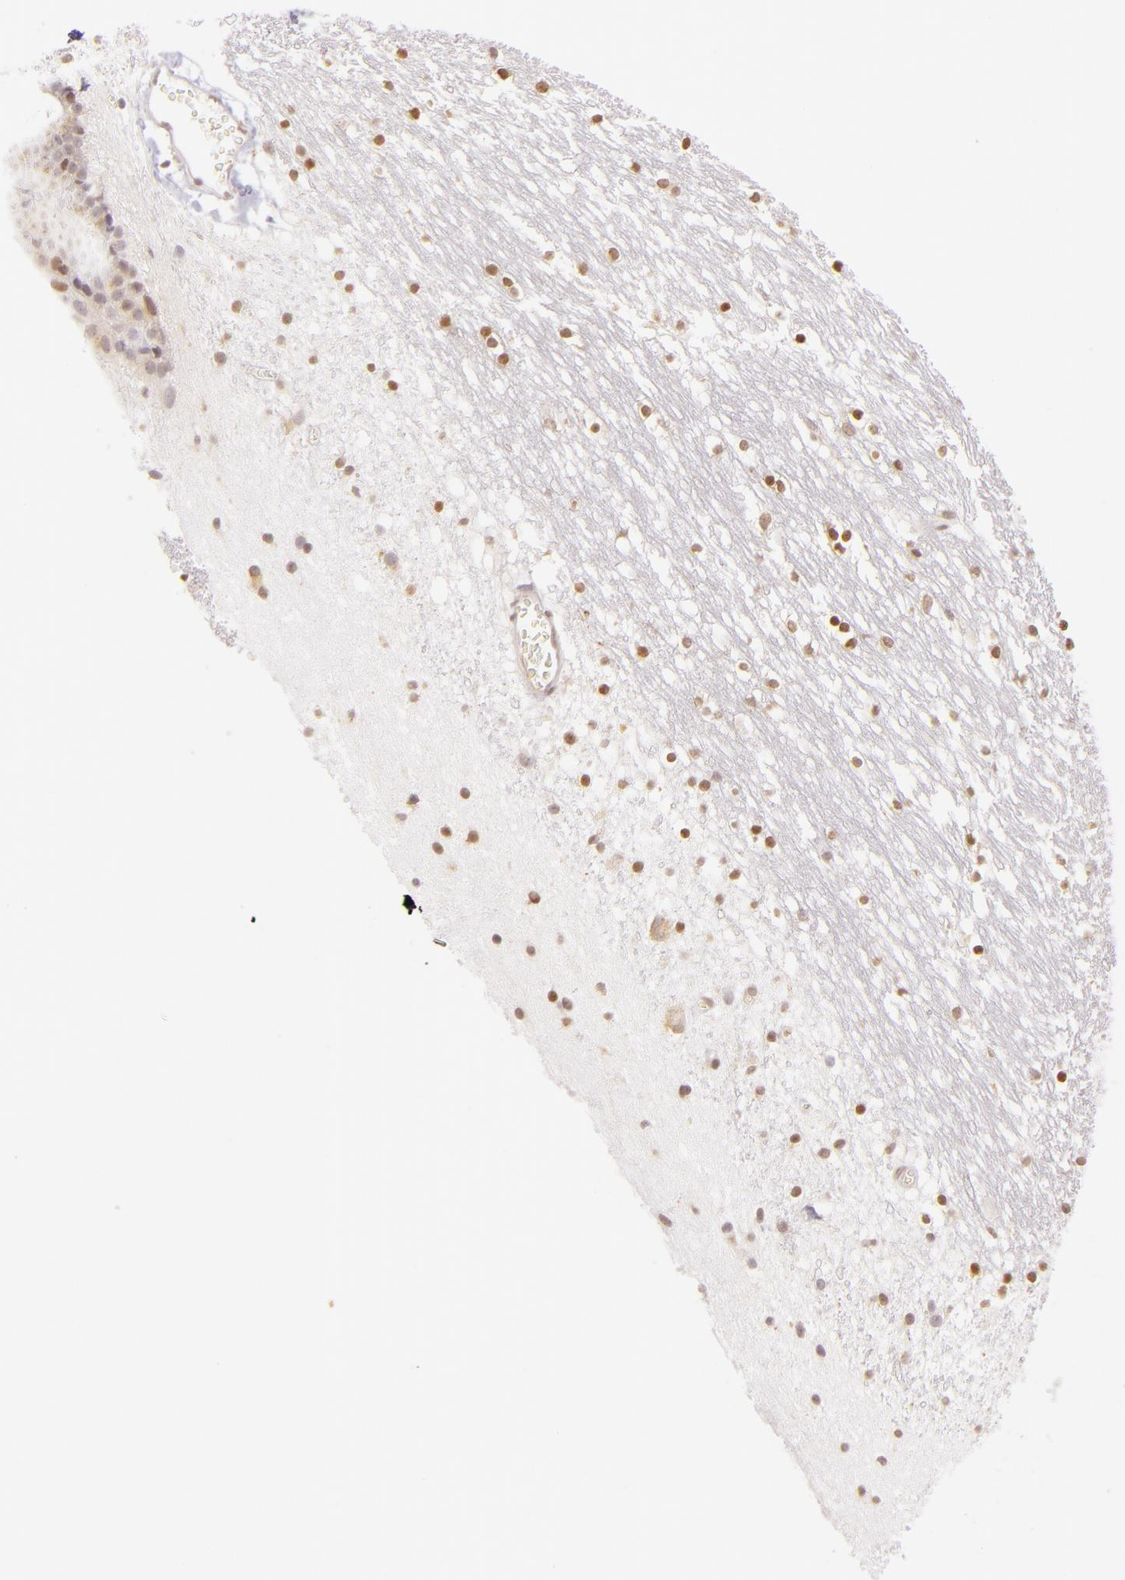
{"staining": {"intensity": "moderate", "quantity": ">75%", "location": "nuclear"}, "tissue": "caudate", "cell_type": "Glial cells", "image_type": "normal", "snomed": [{"axis": "morphology", "description": "Normal tissue, NOS"}, {"axis": "topography", "description": "Lateral ventricle wall"}], "caption": "Human caudate stained with a brown dye exhibits moderate nuclear positive staining in approximately >75% of glial cells.", "gene": "ENSG00000290315", "patient": {"sex": "male", "age": 45}}